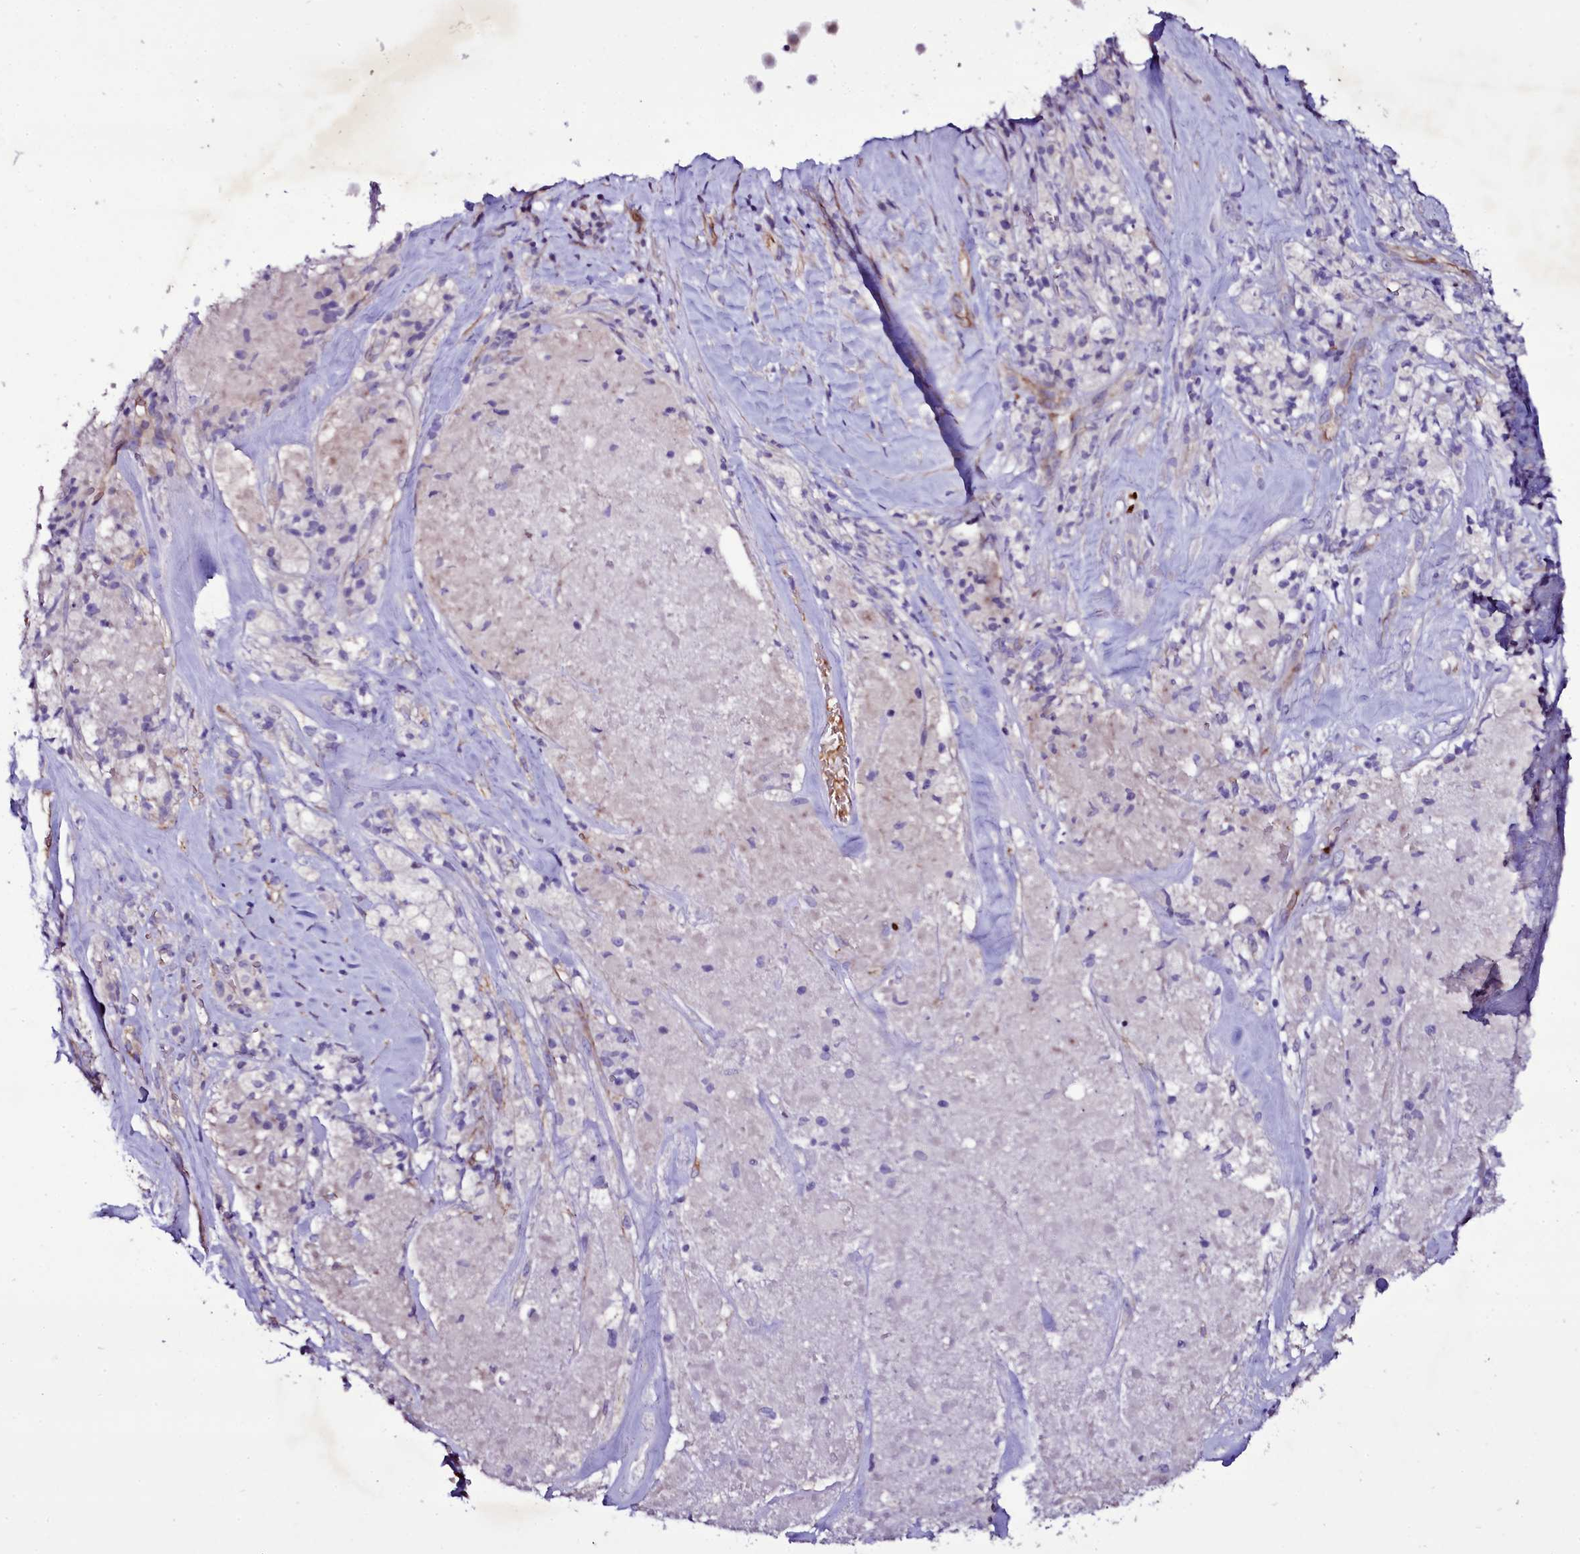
{"staining": {"intensity": "negative", "quantity": "none", "location": "none"}, "tissue": "melanoma", "cell_type": "Tumor cells", "image_type": "cancer", "snomed": [{"axis": "morphology", "description": "Malignant melanoma, Metastatic site"}, {"axis": "topography", "description": "Lymph node"}], "caption": "DAB (3,3'-diaminobenzidine) immunohistochemical staining of malignant melanoma (metastatic site) reveals no significant expression in tumor cells.", "gene": "MEX3C", "patient": {"sex": "male", "age": 62}}